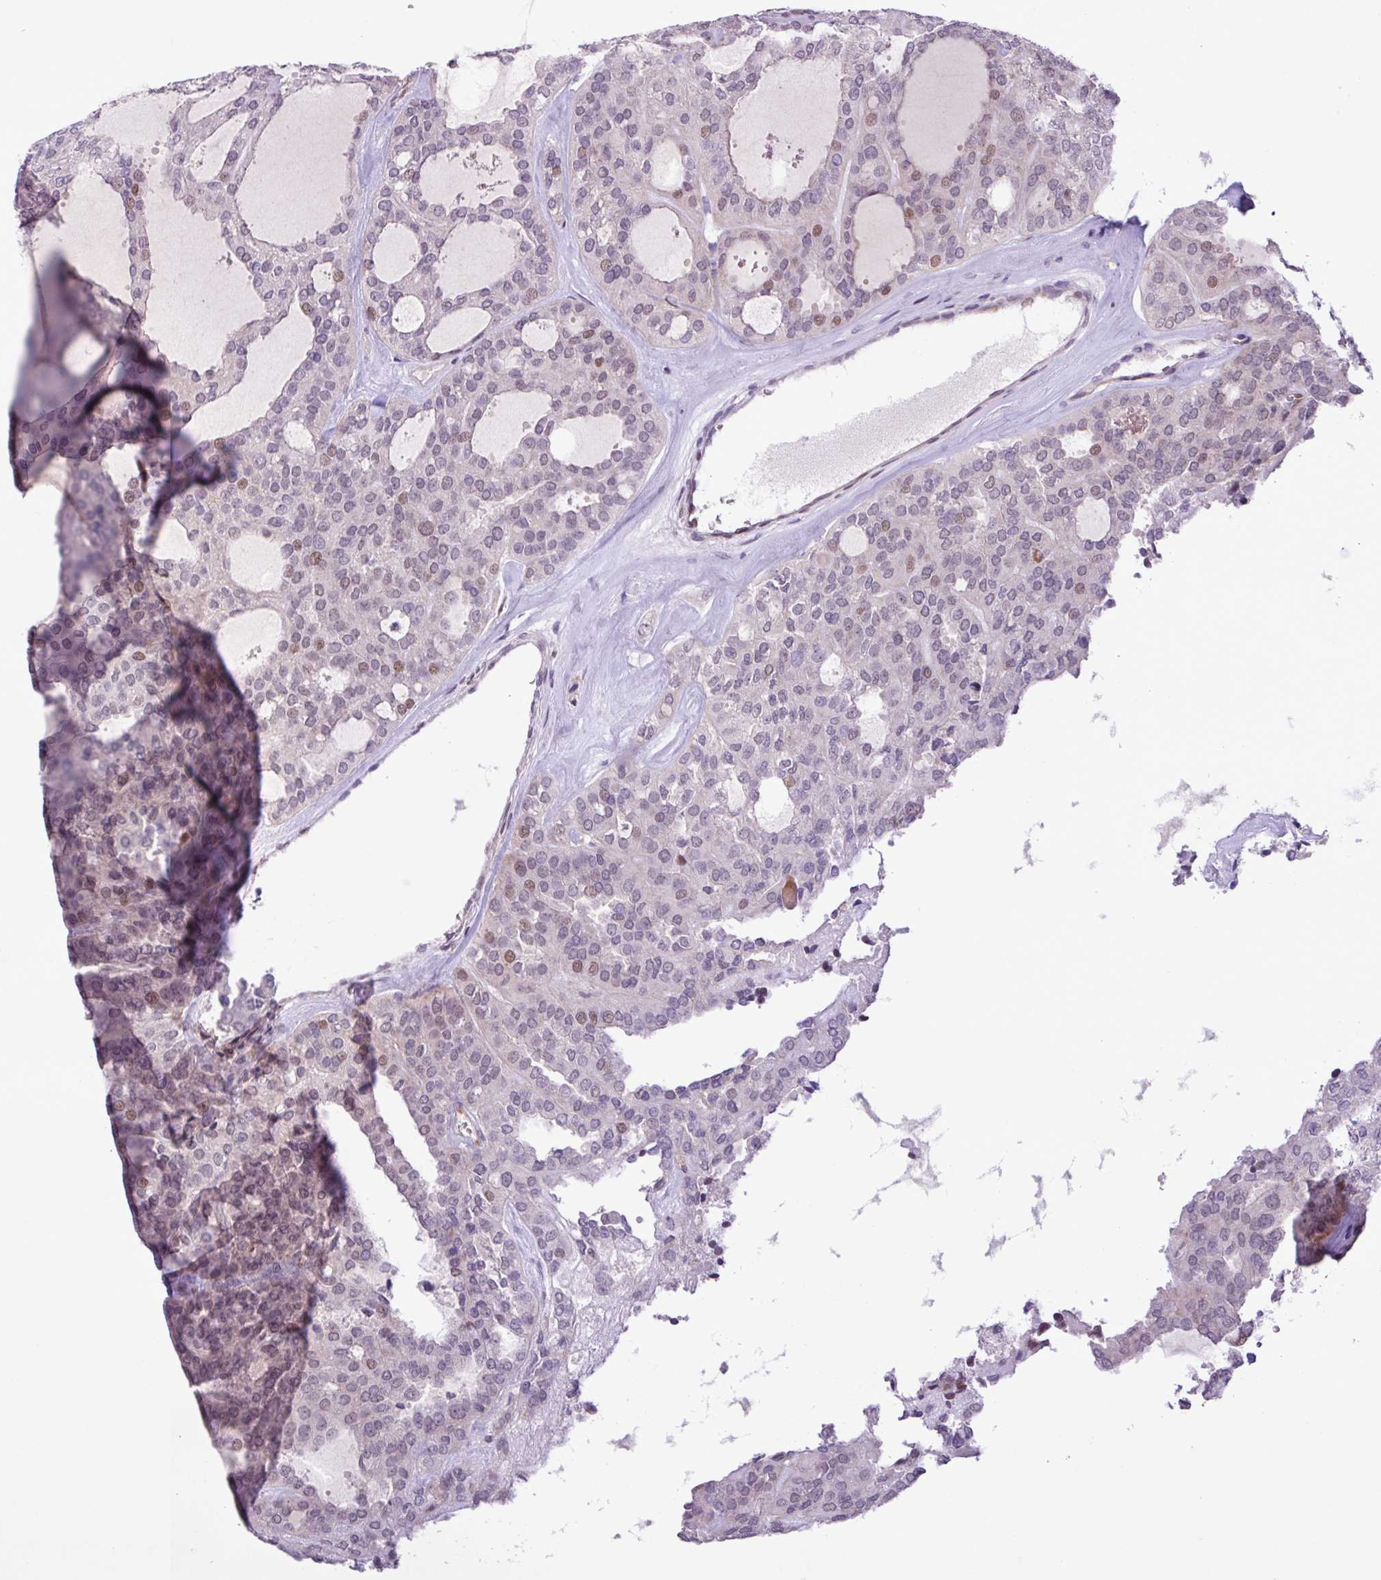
{"staining": {"intensity": "weak", "quantity": "25%-75%", "location": "nuclear"}, "tissue": "thyroid cancer", "cell_type": "Tumor cells", "image_type": "cancer", "snomed": [{"axis": "morphology", "description": "Follicular adenoma carcinoma, NOS"}, {"axis": "topography", "description": "Thyroid gland"}], "caption": "Immunohistochemistry (DAB (3,3'-diaminobenzidine)) staining of thyroid cancer (follicular adenoma carcinoma) displays weak nuclear protein positivity in about 25%-75% of tumor cells.", "gene": "ZNF354A", "patient": {"sex": "male", "age": 75}}